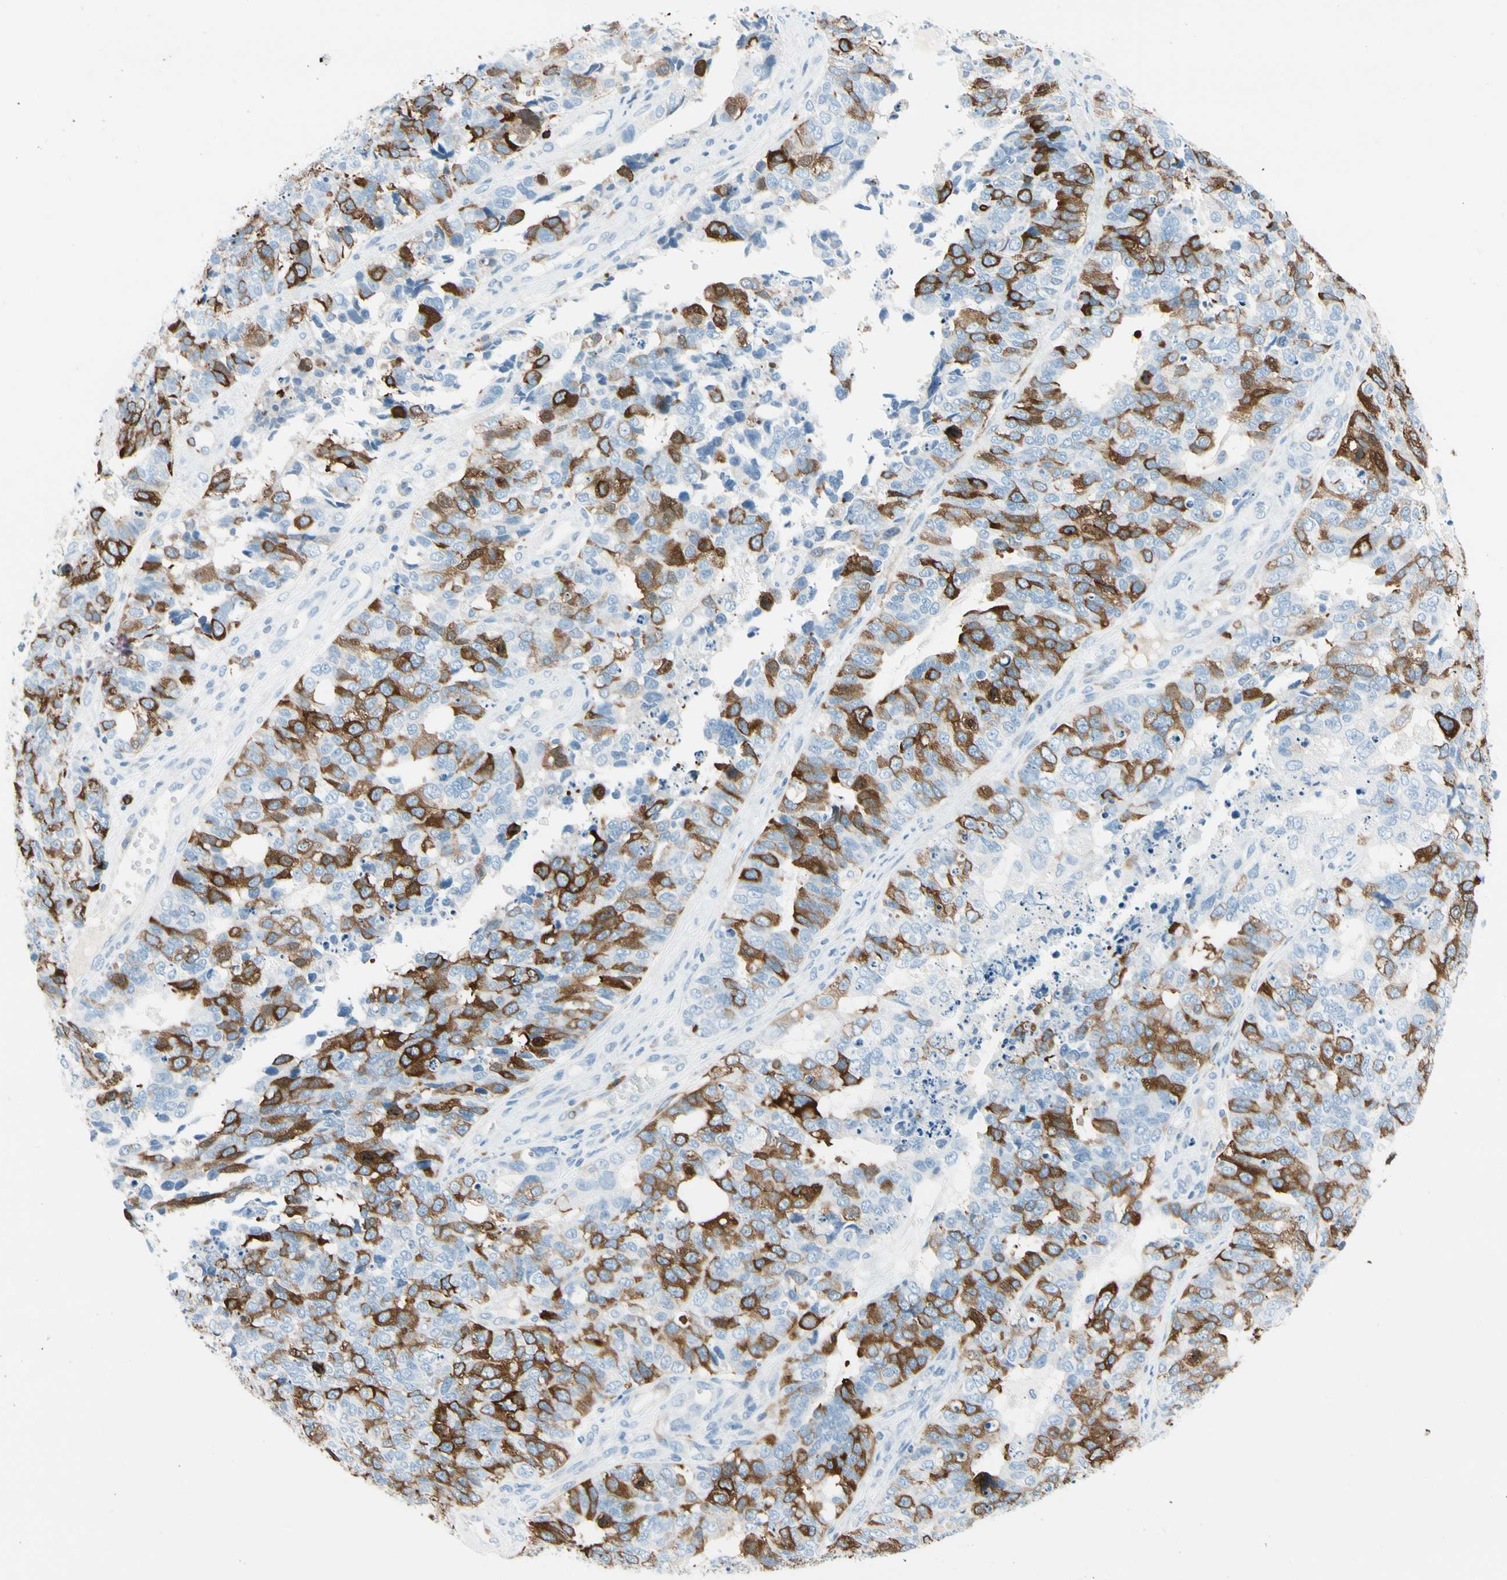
{"staining": {"intensity": "strong", "quantity": "25%-75%", "location": "cytoplasmic/membranous"}, "tissue": "cervical cancer", "cell_type": "Tumor cells", "image_type": "cancer", "snomed": [{"axis": "morphology", "description": "Squamous cell carcinoma, NOS"}, {"axis": "topography", "description": "Cervix"}], "caption": "High-power microscopy captured an IHC photomicrograph of squamous cell carcinoma (cervical), revealing strong cytoplasmic/membranous positivity in approximately 25%-75% of tumor cells.", "gene": "TACC3", "patient": {"sex": "female", "age": 63}}